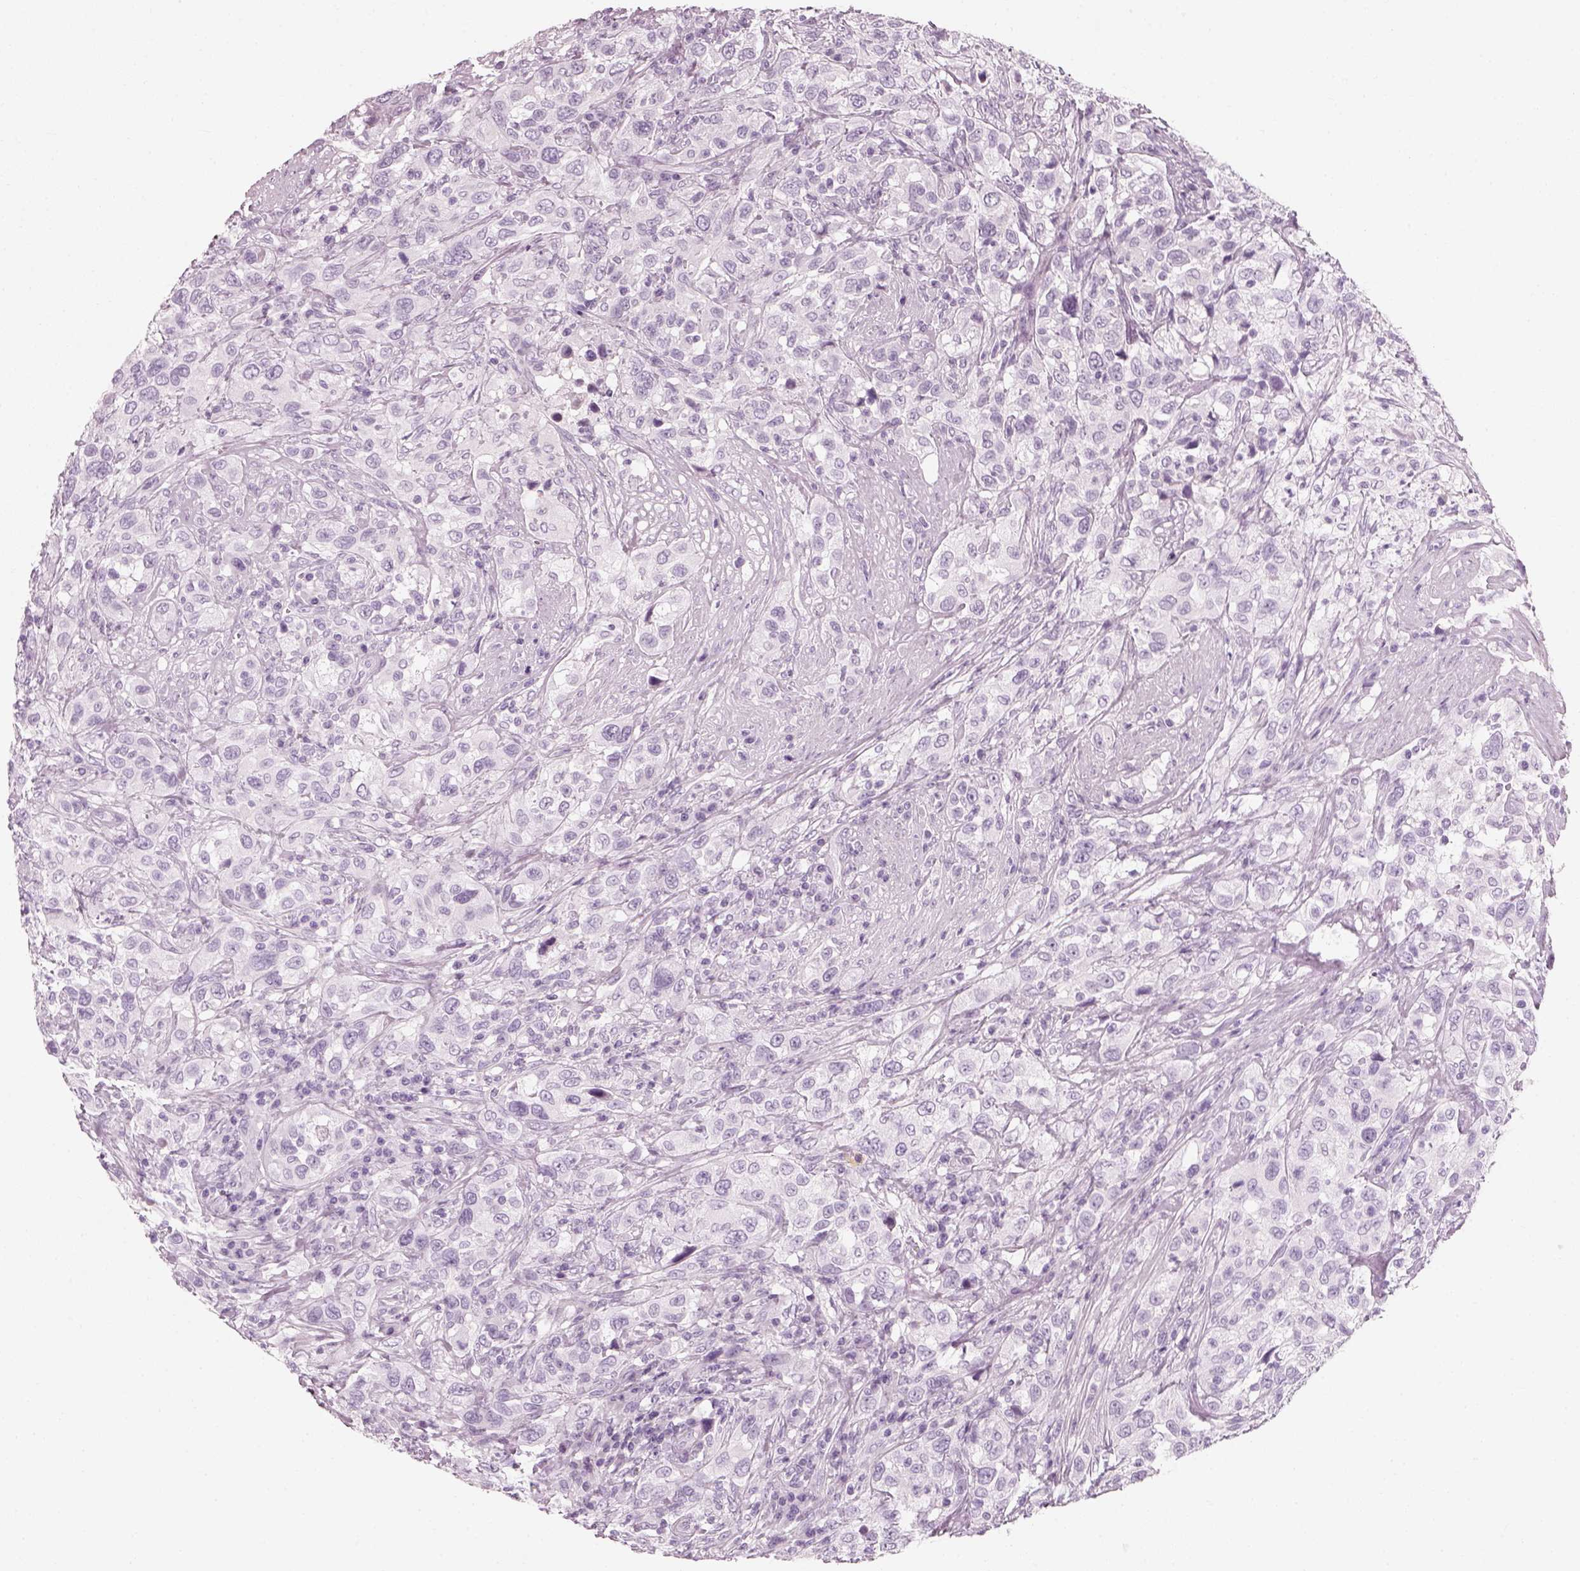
{"staining": {"intensity": "negative", "quantity": "none", "location": "none"}, "tissue": "urothelial cancer", "cell_type": "Tumor cells", "image_type": "cancer", "snomed": [{"axis": "morphology", "description": "Urothelial carcinoma, NOS"}, {"axis": "morphology", "description": "Urothelial carcinoma, High grade"}, {"axis": "topography", "description": "Urinary bladder"}], "caption": "There is no significant staining in tumor cells of urothelial cancer.", "gene": "CRYAA", "patient": {"sex": "female", "age": 64}}